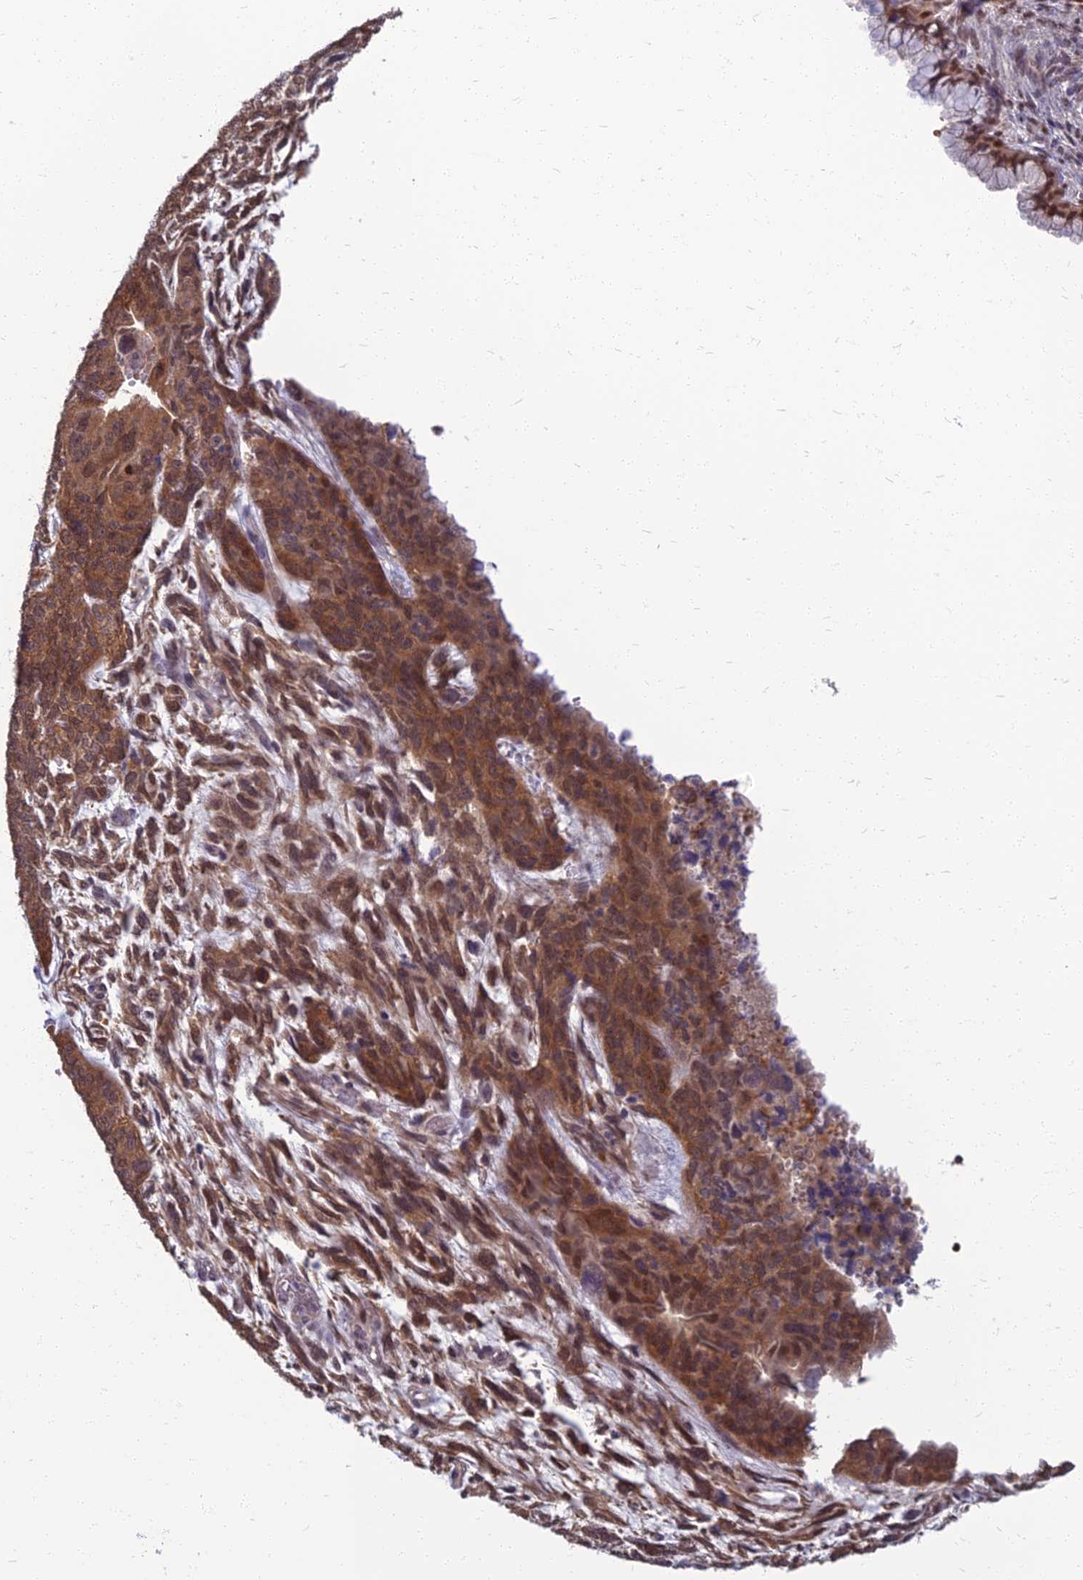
{"staining": {"intensity": "moderate", "quantity": ">75%", "location": "cytoplasmic/membranous,nuclear"}, "tissue": "cervical cancer", "cell_type": "Tumor cells", "image_type": "cancer", "snomed": [{"axis": "morphology", "description": "Squamous cell carcinoma, NOS"}, {"axis": "topography", "description": "Cervix"}], "caption": "Human cervical cancer stained with a brown dye shows moderate cytoplasmic/membranous and nuclear positive positivity in approximately >75% of tumor cells.", "gene": "NR4A3", "patient": {"sex": "female", "age": 63}}